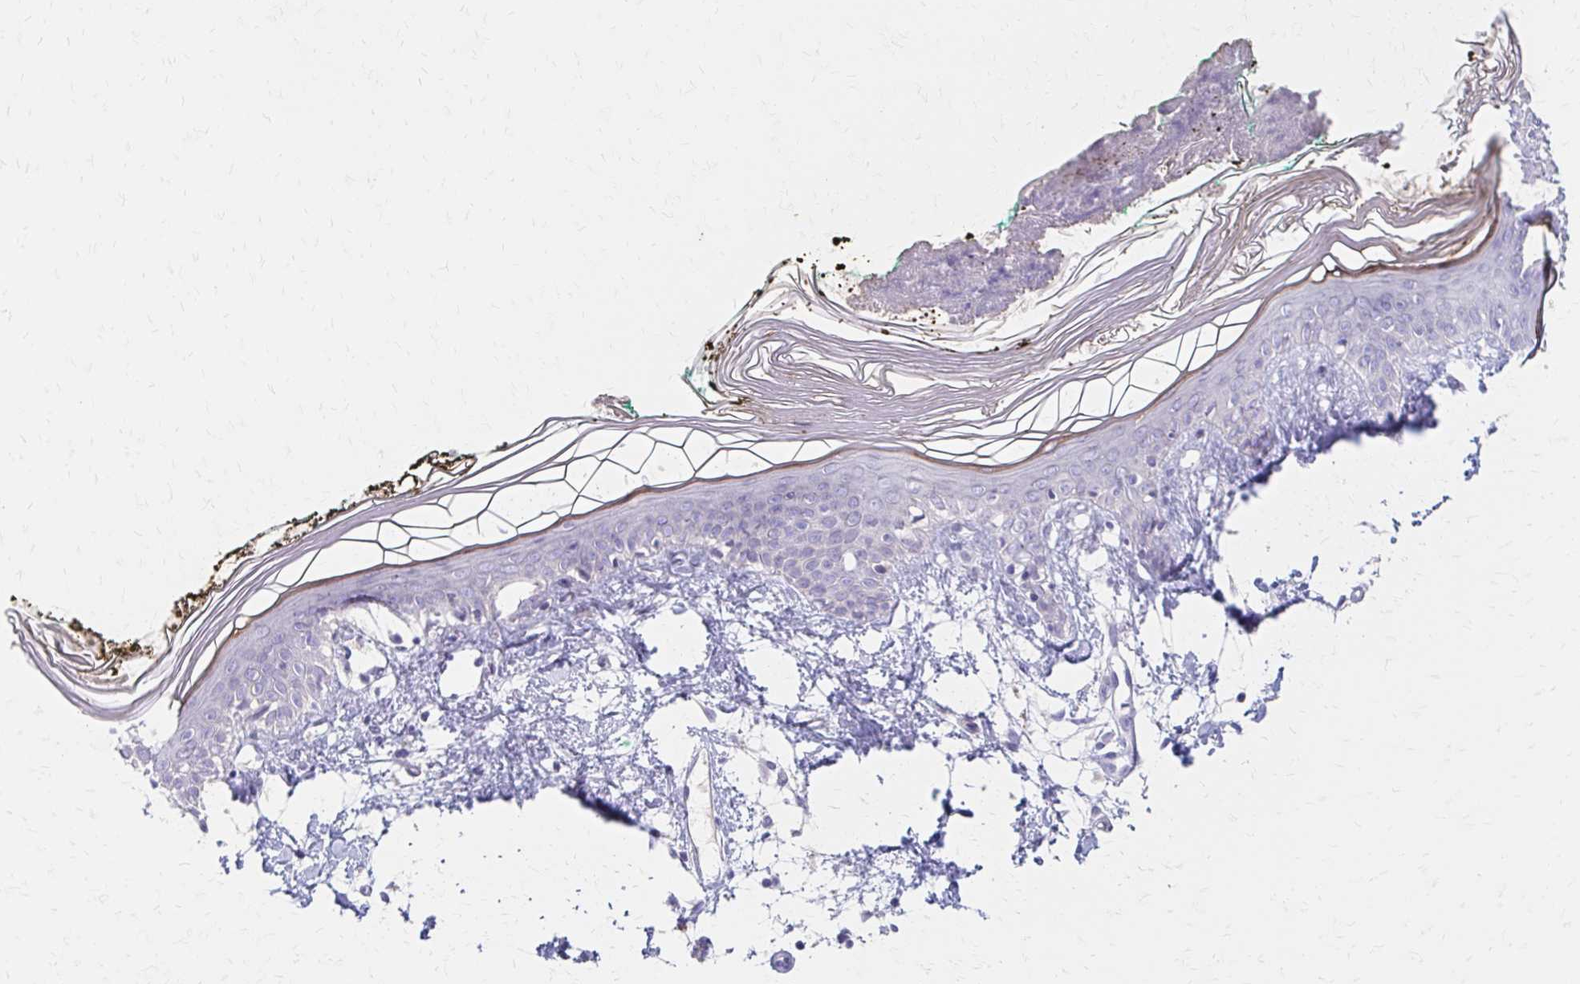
{"staining": {"intensity": "negative", "quantity": "none", "location": "none"}, "tissue": "skin", "cell_type": "Fibroblasts", "image_type": "normal", "snomed": [{"axis": "morphology", "description": "Normal tissue, NOS"}, {"axis": "topography", "description": "Skin"}], "caption": "A histopathology image of human skin is negative for staining in fibroblasts.", "gene": "AZGP1", "patient": {"sex": "female", "age": 34}}